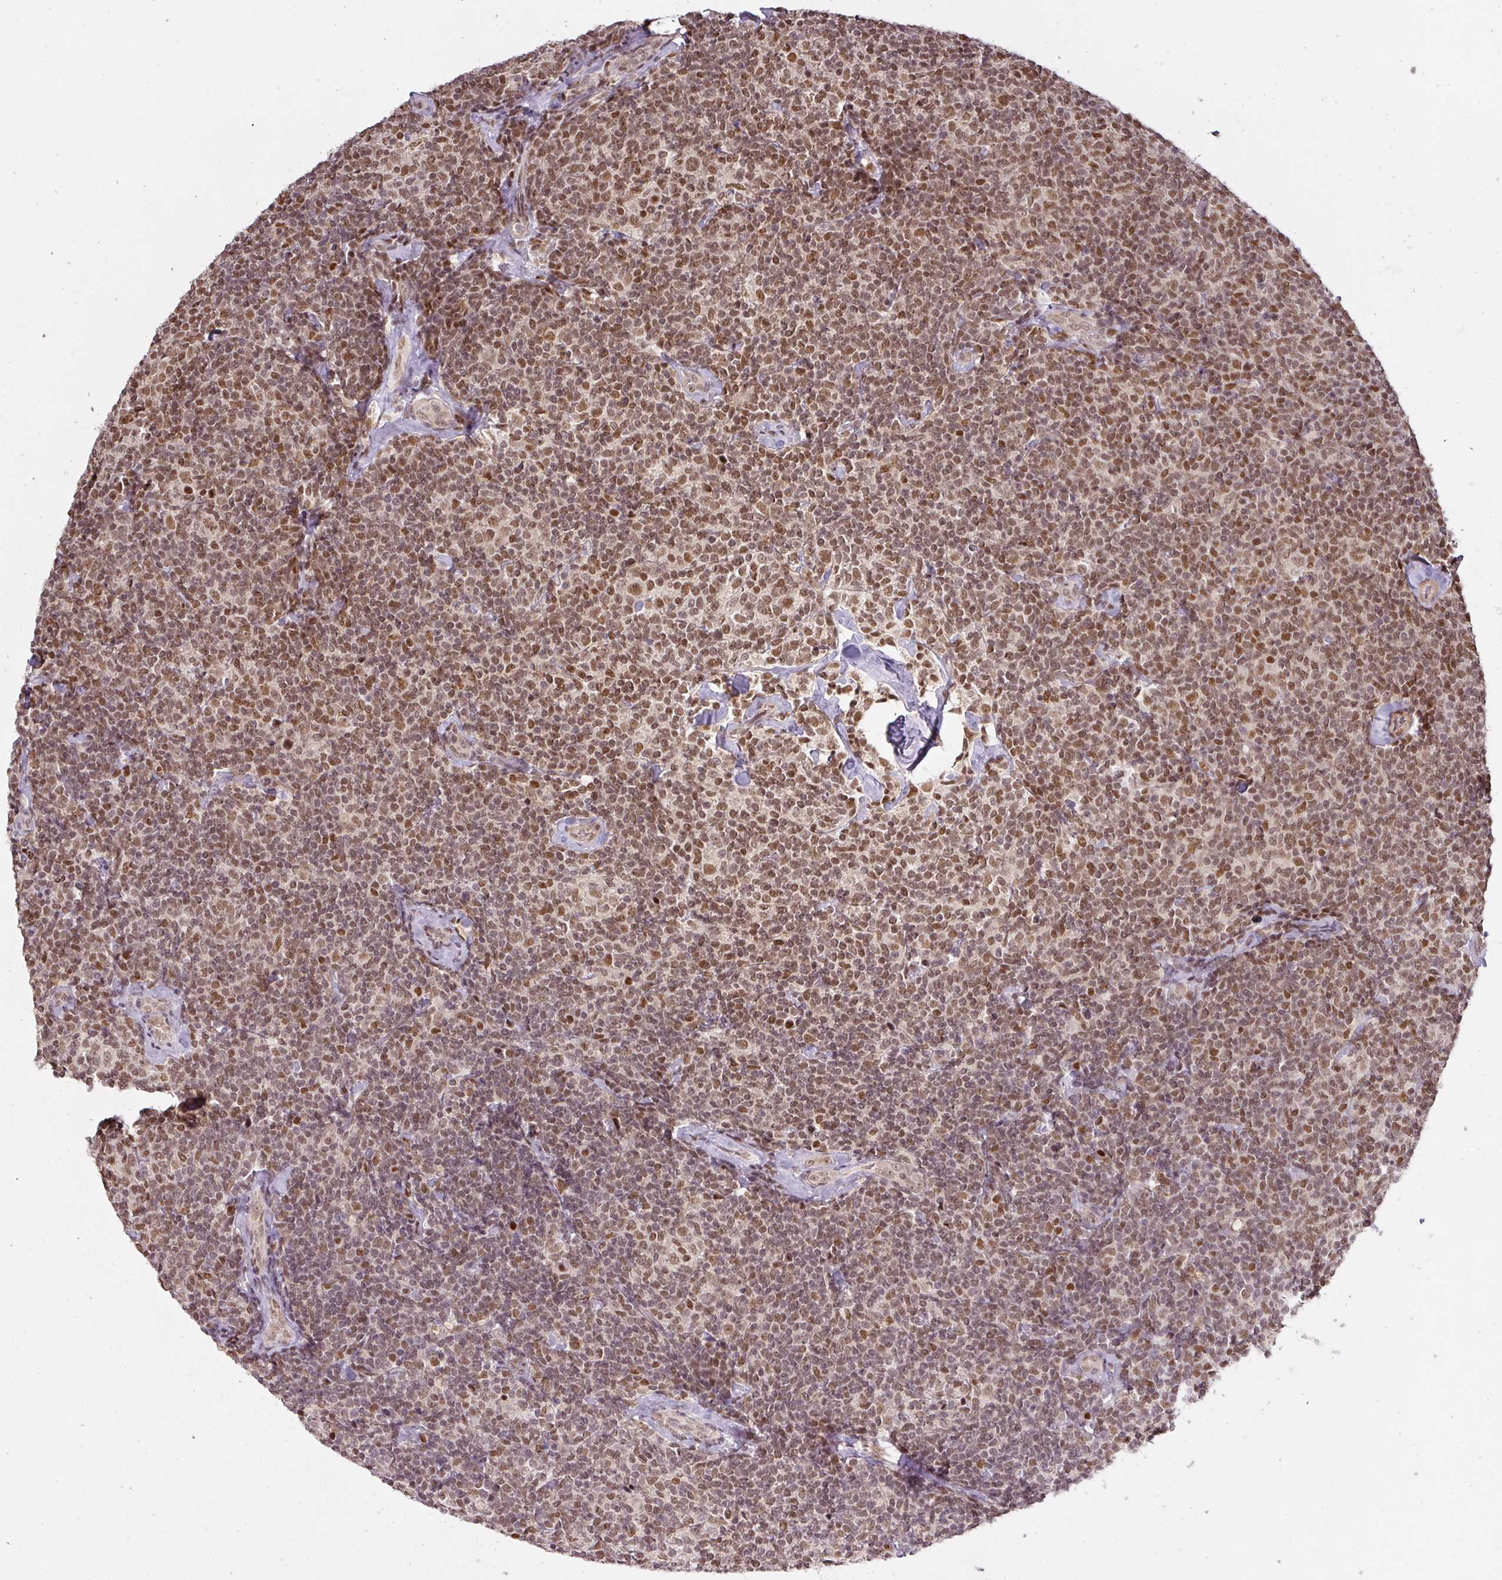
{"staining": {"intensity": "moderate", "quantity": ">75%", "location": "nuclear"}, "tissue": "lymphoma", "cell_type": "Tumor cells", "image_type": "cancer", "snomed": [{"axis": "morphology", "description": "Malignant lymphoma, non-Hodgkin's type, Low grade"}, {"axis": "topography", "description": "Lymph node"}], "caption": "Human malignant lymphoma, non-Hodgkin's type (low-grade) stained for a protein (brown) displays moderate nuclear positive expression in about >75% of tumor cells.", "gene": "GPRIN2", "patient": {"sex": "female", "age": 56}}